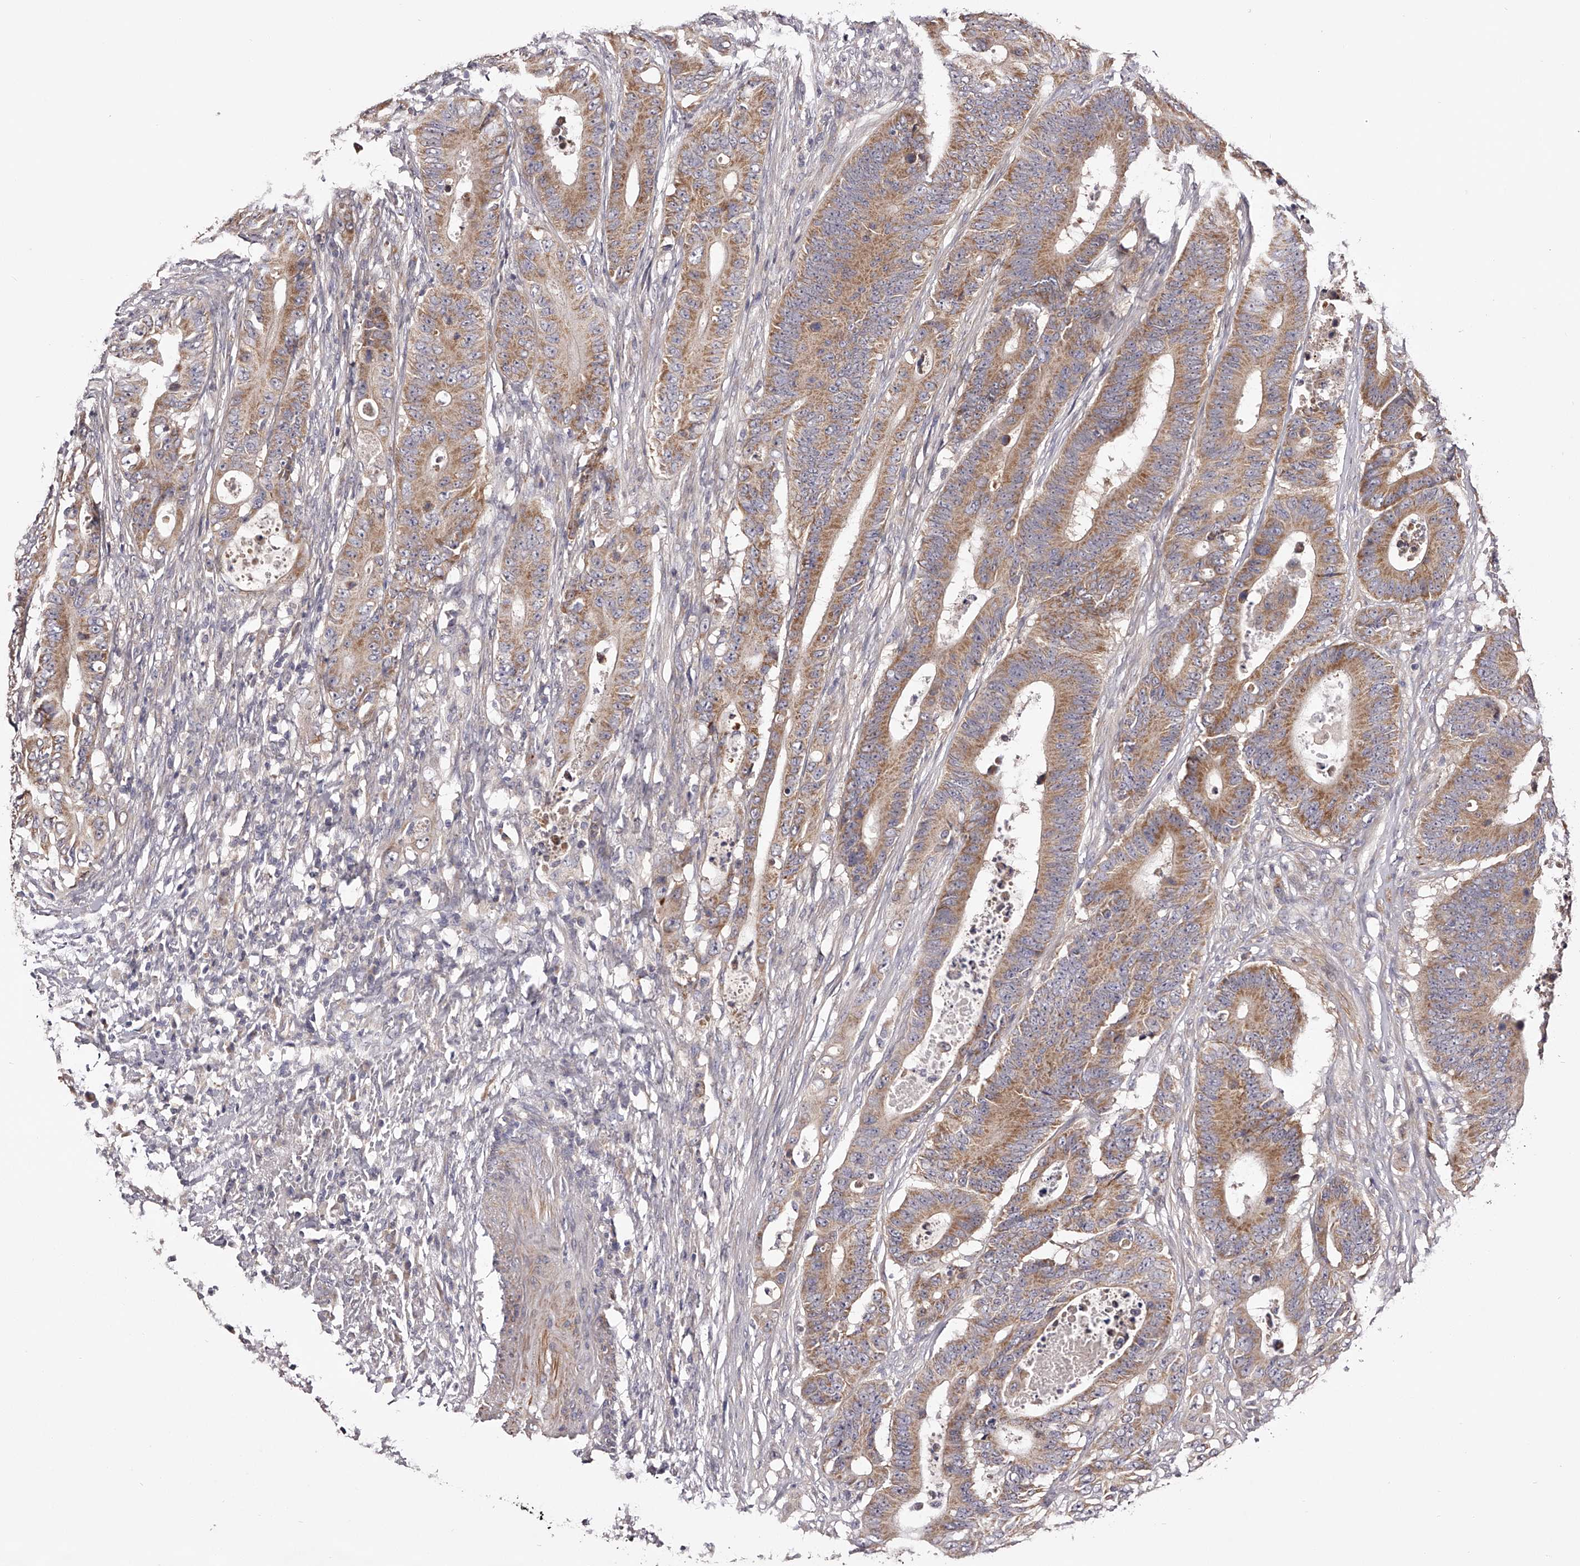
{"staining": {"intensity": "moderate", "quantity": ">75%", "location": "cytoplasmic/membranous"}, "tissue": "colorectal cancer", "cell_type": "Tumor cells", "image_type": "cancer", "snomed": [{"axis": "morphology", "description": "Adenocarcinoma, NOS"}, {"axis": "topography", "description": "Colon"}], "caption": "Immunohistochemical staining of human colorectal adenocarcinoma shows moderate cytoplasmic/membranous protein expression in approximately >75% of tumor cells. (DAB = brown stain, brightfield microscopy at high magnification).", "gene": "ODF2L", "patient": {"sex": "male", "age": 83}}